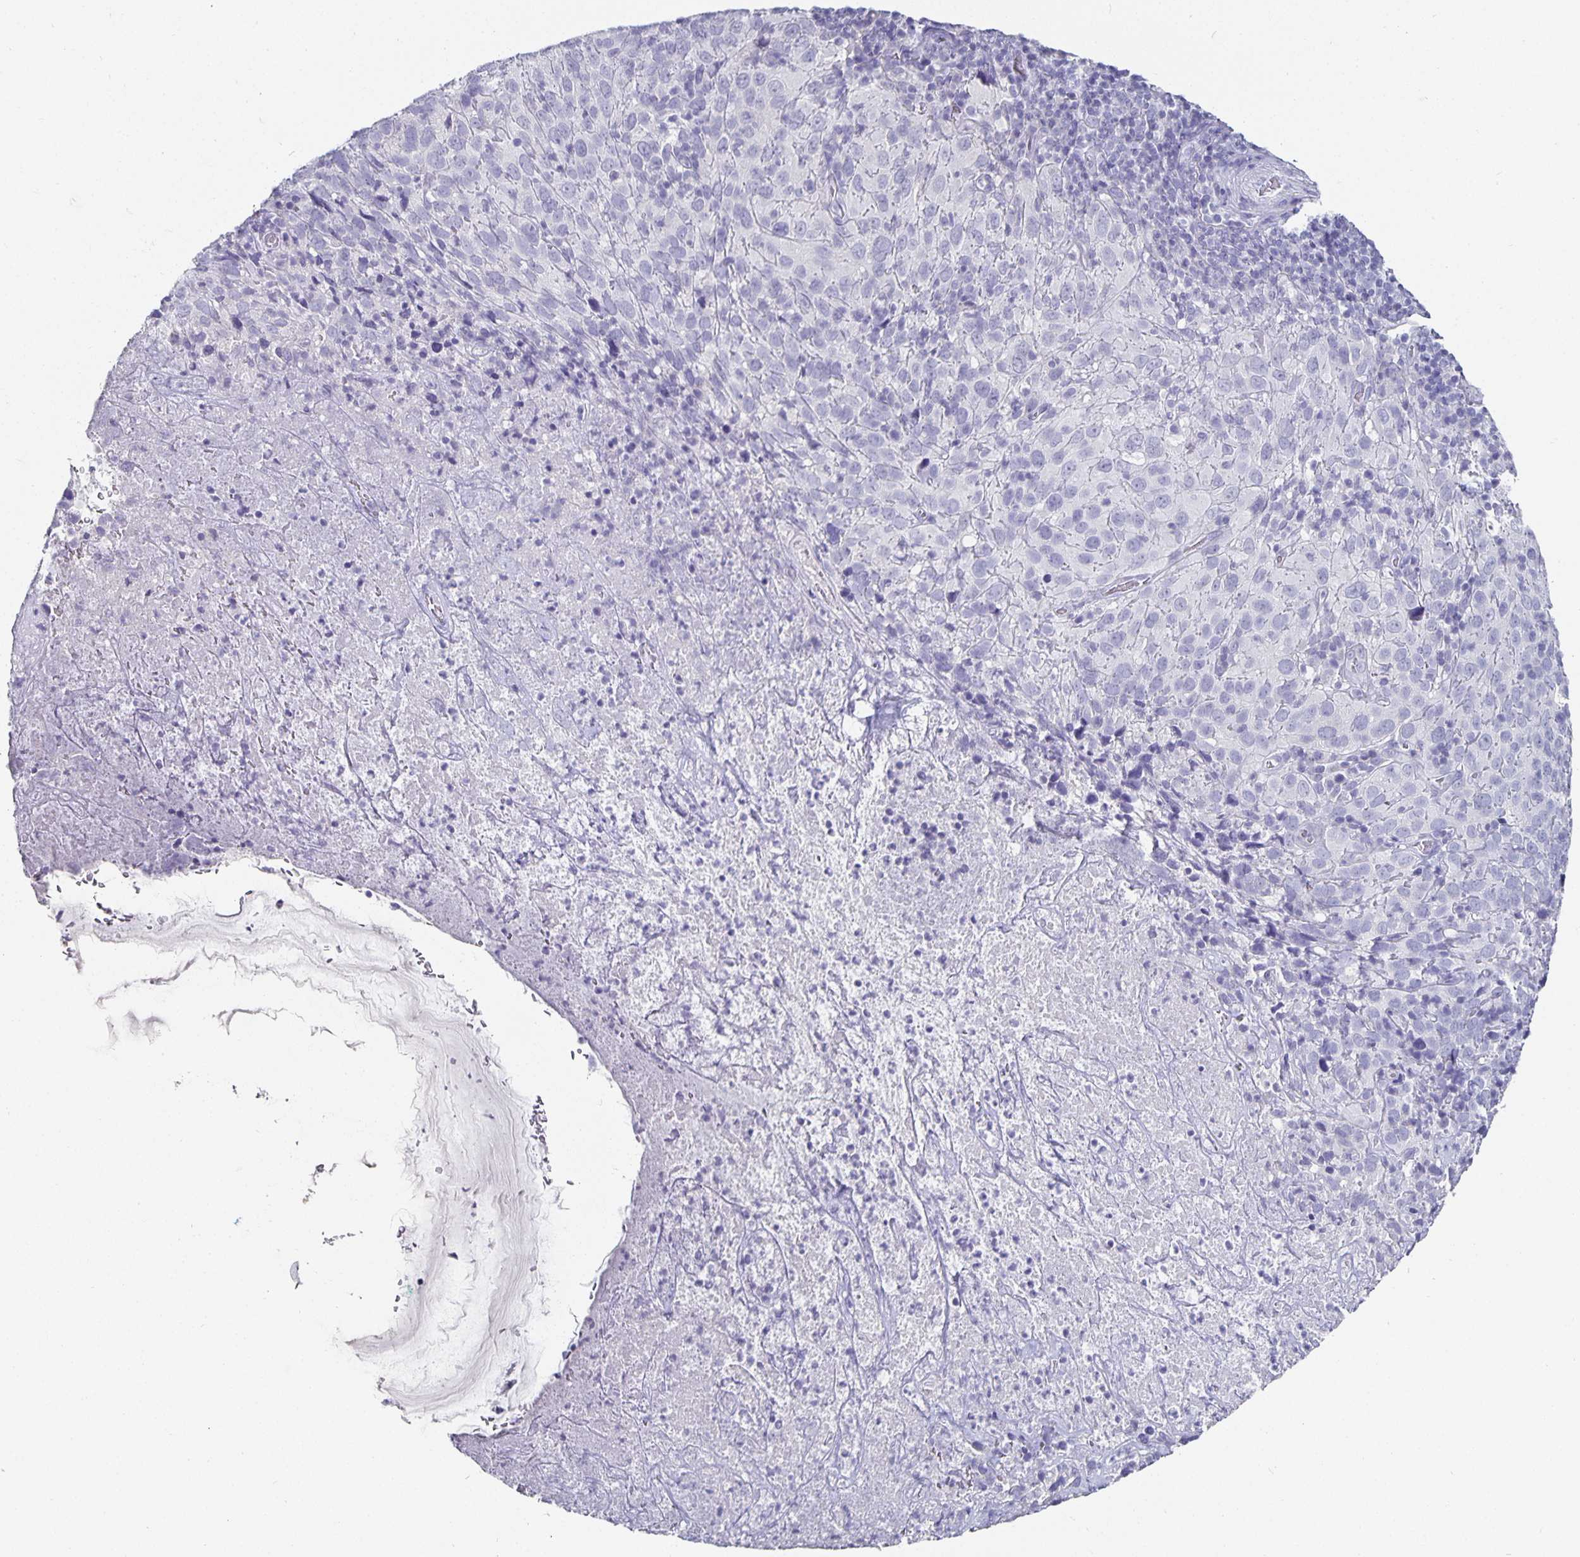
{"staining": {"intensity": "negative", "quantity": "none", "location": "none"}, "tissue": "cervical cancer", "cell_type": "Tumor cells", "image_type": "cancer", "snomed": [{"axis": "morphology", "description": "Squamous cell carcinoma, NOS"}, {"axis": "topography", "description": "Cervix"}], "caption": "IHC image of neoplastic tissue: cervical cancer (squamous cell carcinoma) stained with DAB (3,3'-diaminobenzidine) displays no significant protein expression in tumor cells.", "gene": "CHGA", "patient": {"sex": "female", "age": 51}}